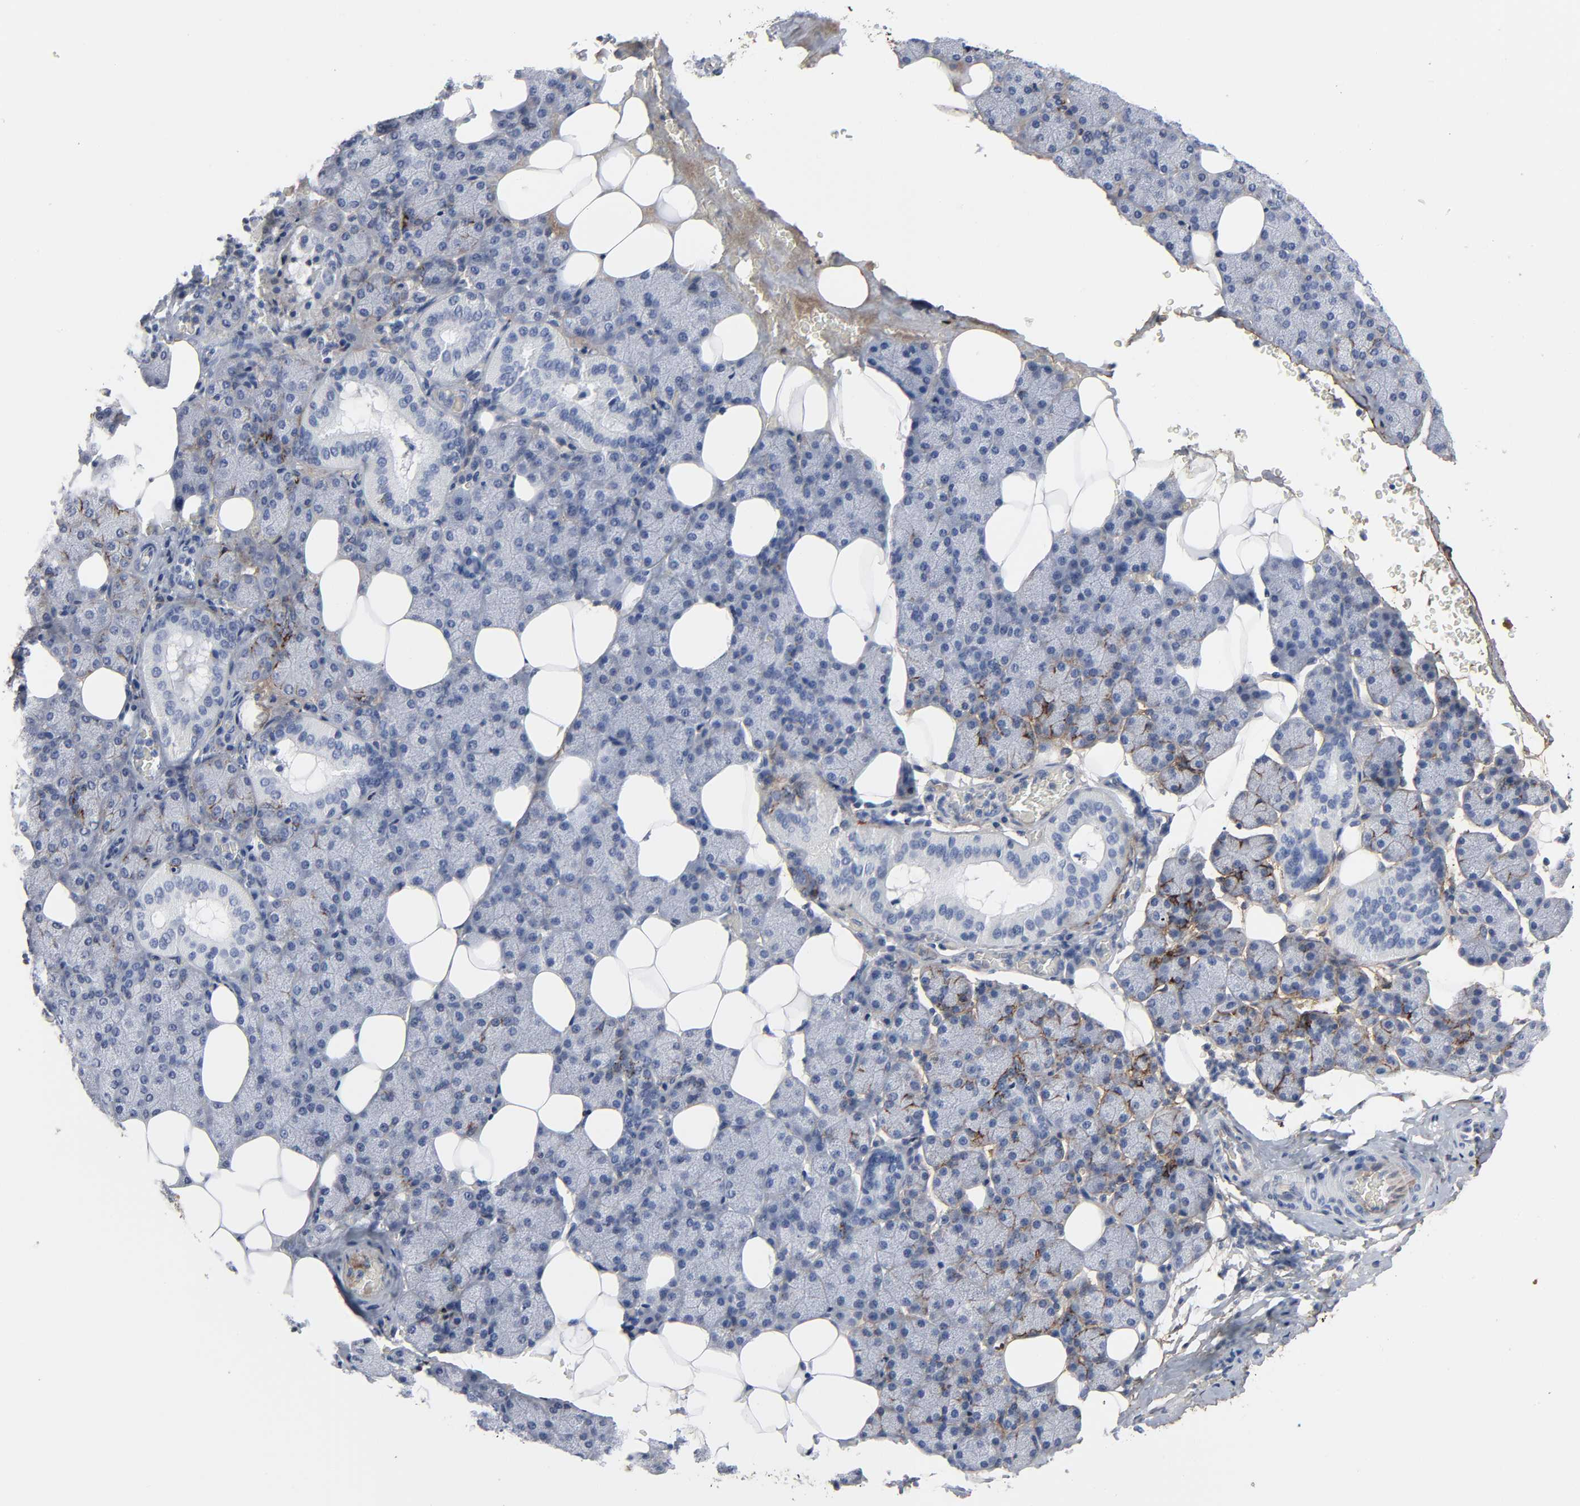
{"staining": {"intensity": "moderate", "quantity": "<25%", "location": "cytoplasmic/membranous"}, "tissue": "salivary gland", "cell_type": "Glandular cells", "image_type": "normal", "snomed": [{"axis": "morphology", "description": "Normal tissue, NOS"}, {"axis": "topography", "description": "Lymph node"}, {"axis": "topography", "description": "Salivary gland"}], "caption": "This photomicrograph demonstrates immunohistochemistry (IHC) staining of benign human salivary gland, with low moderate cytoplasmic/membranous positivity in approximately <25% of glandular cells.", "gene": "FBLN1", "patient": {"sex": "male", "age": 8}}